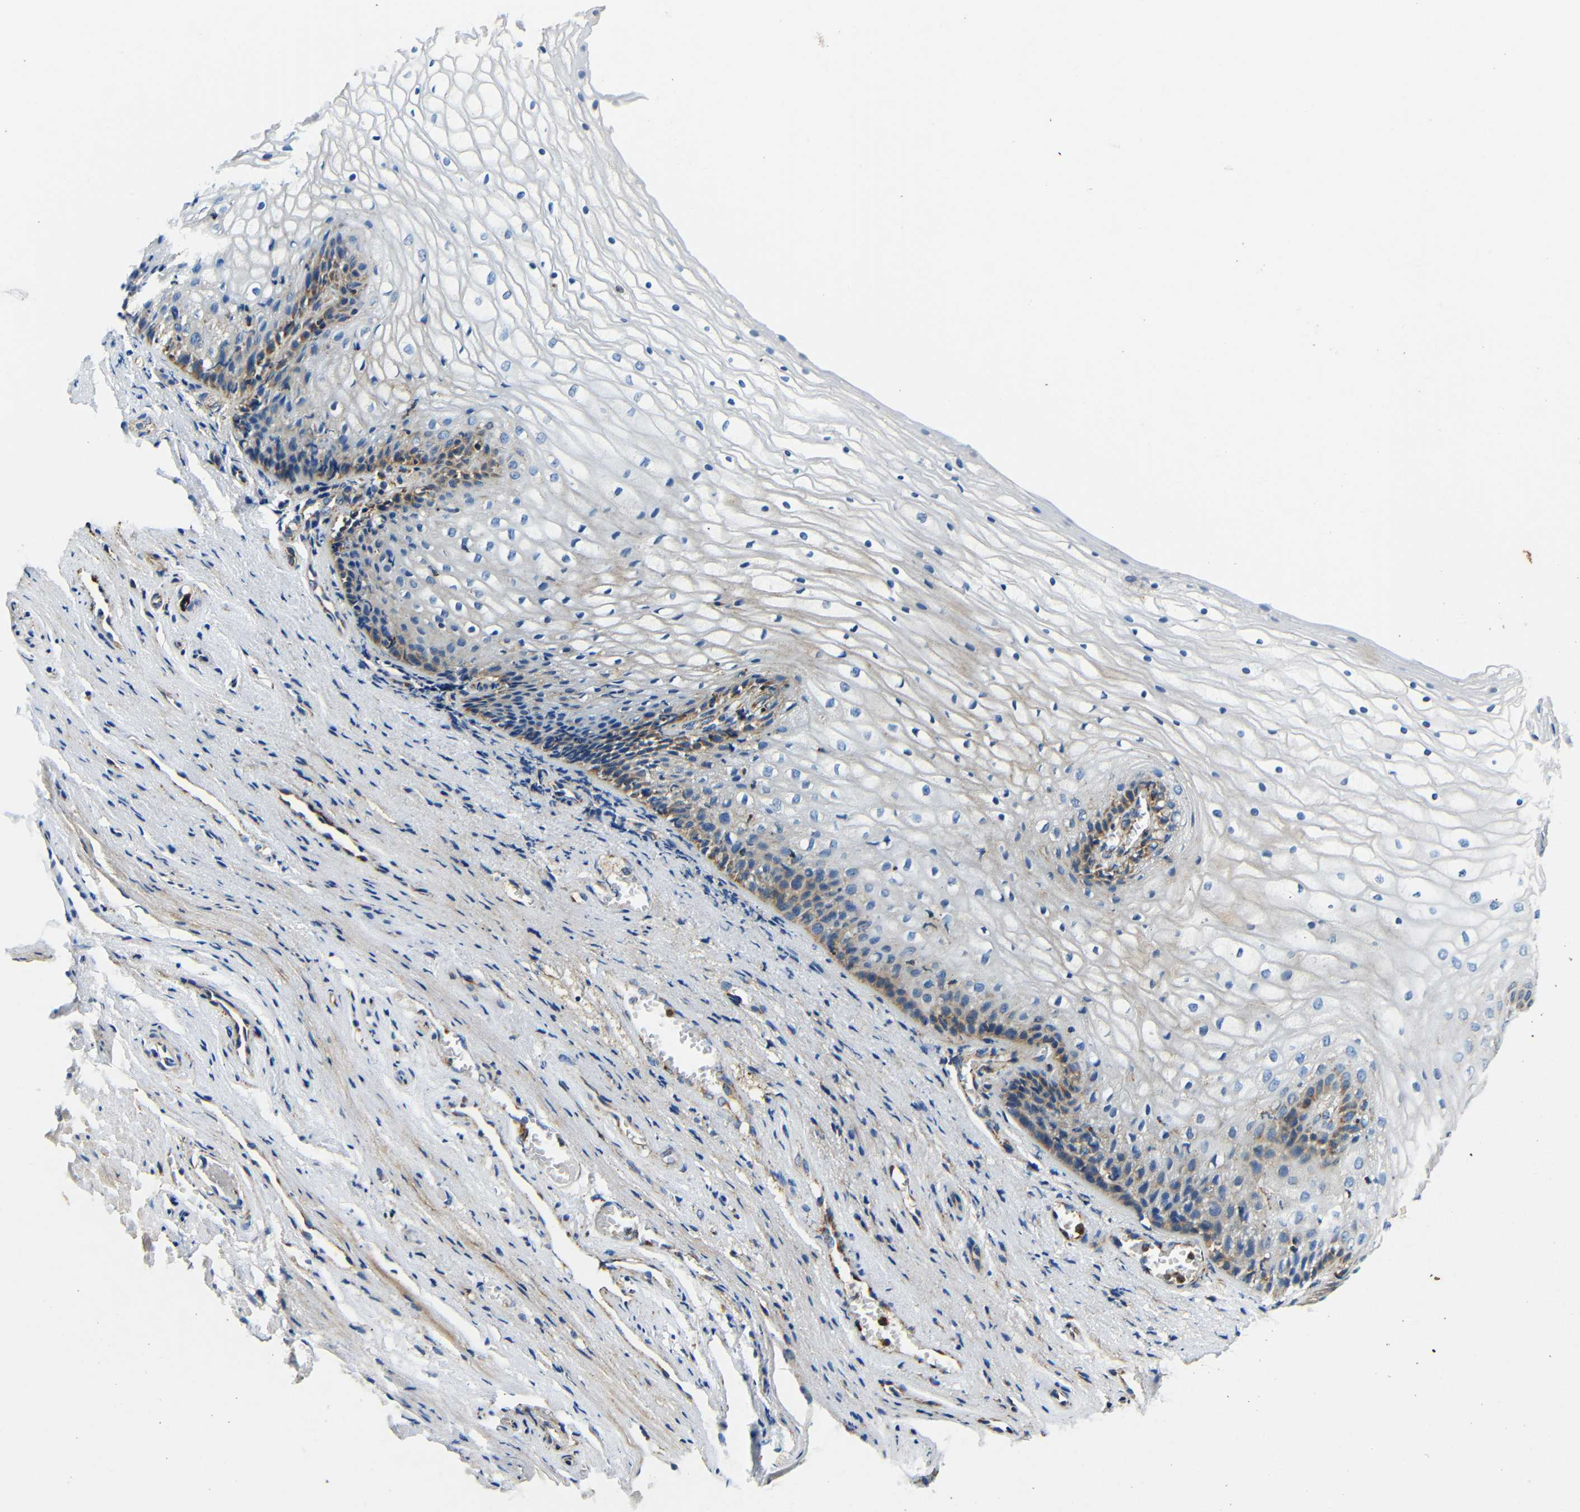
{"staining": {"intensity": "moderate", "quantity": "<25%", "location": "cytoplasmic/membranous"}, "tissue": "vagina", "cell_type": "Squamous epithelial cells", "image_type": "normal", "snomed": [{"axis": "morphology", "description": "Normal tissue, NOS"}, {"axis": "topography", "description": "Vagina"}], "caption": "A high-resolution histopathology image shows IHC staining of unremarkable vagina, which reveals moderate cytoplasmic/membranous expression in about <25% of squamous epithelial cells.", "gene": "GALNT18", "patient": {"sex": "female", "age": 34}}